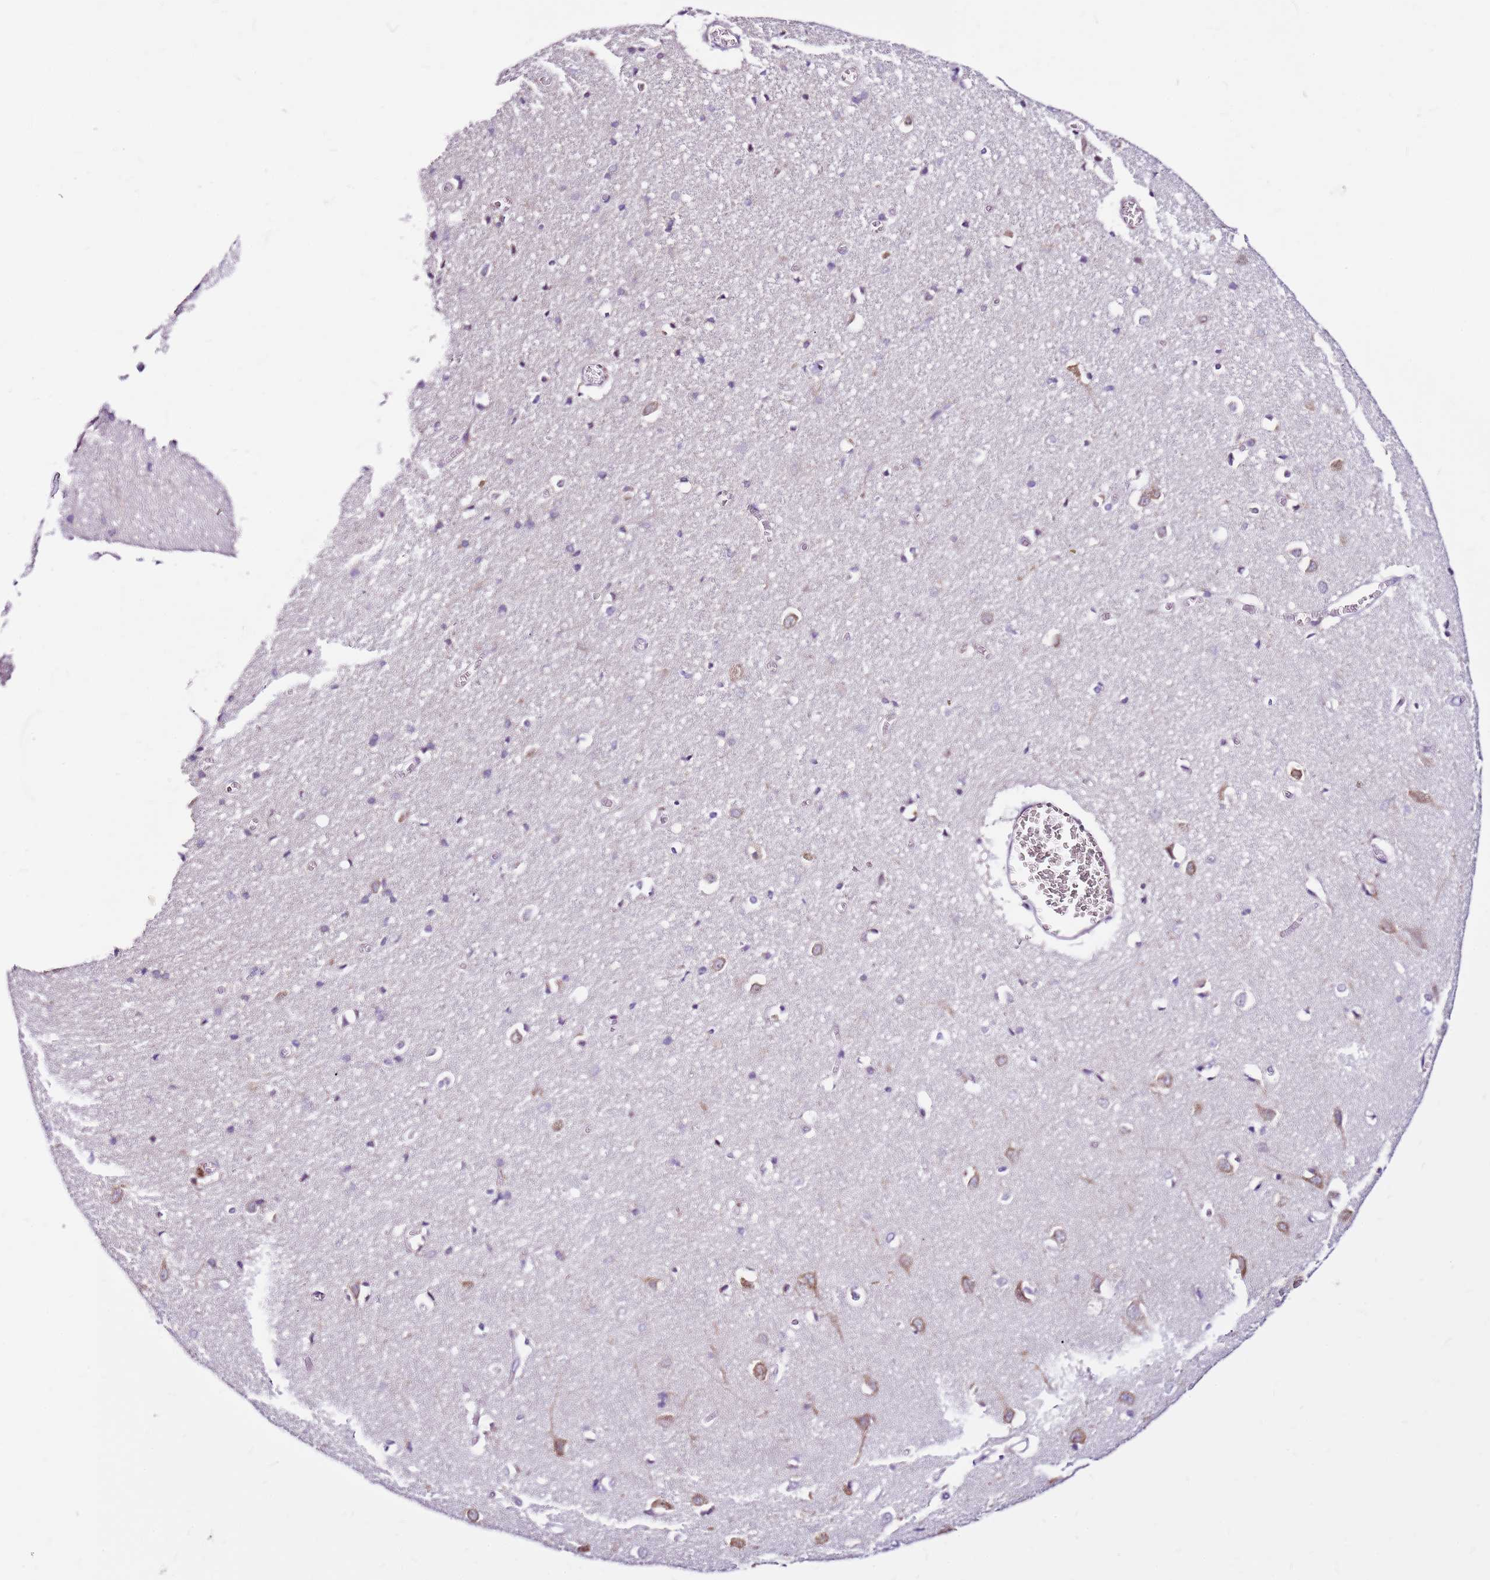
{"staining": {"intensity": "negative", "quantity": "none", "location": "none"}, "tissue": "cerebral cortex", "cell_type": "Endothelial cells", "image_type": "normal", "snomed": [{"axis": "morphology", "description": "Normal tissue, NOS"}, {"axis": "topography", "description": "Cerebral cortex"}], "caption": "Image shows no significant protein expression in endothelial cells of normal cerebral cortex.", "gene": "POLE3", "patient": {"sex": "female", "age": 64}}